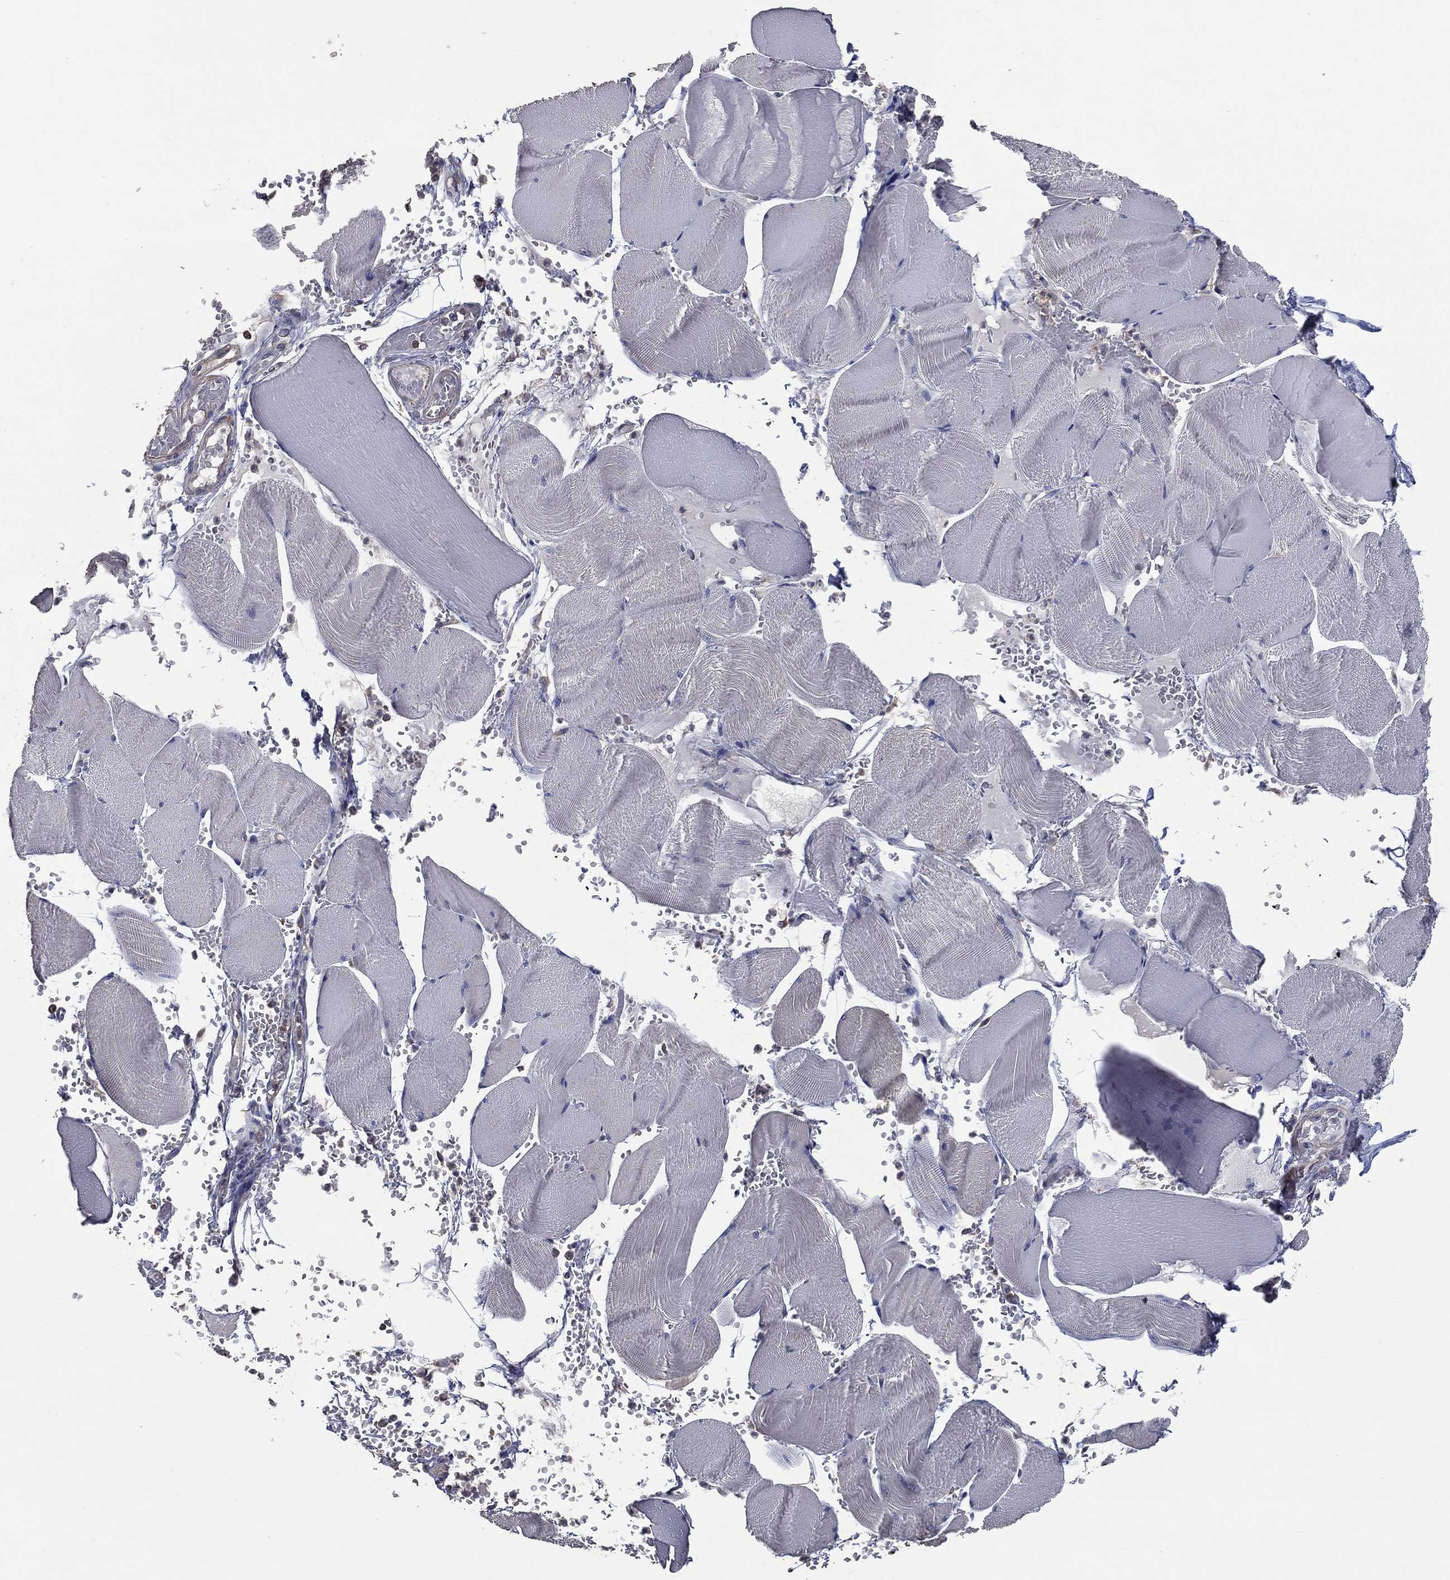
{"staining": {"intensity": "negative", "quantity": "none", "location": "none"}, "tissue": "skeletal muscle", "cell_type": "Myocytes", "image_type": "normal", "snomed": [{"axis": "morphology", "description": "Normal tissue, NOS"}, {"axis": "topography", "description": "Skeletal muscle"}], "caption": "Human skeletal muscle stained for a protein using IHC exhibits no staining in myocytes.", "gene": "SARS1", "patient": {"sex": "male", "age": 56}}